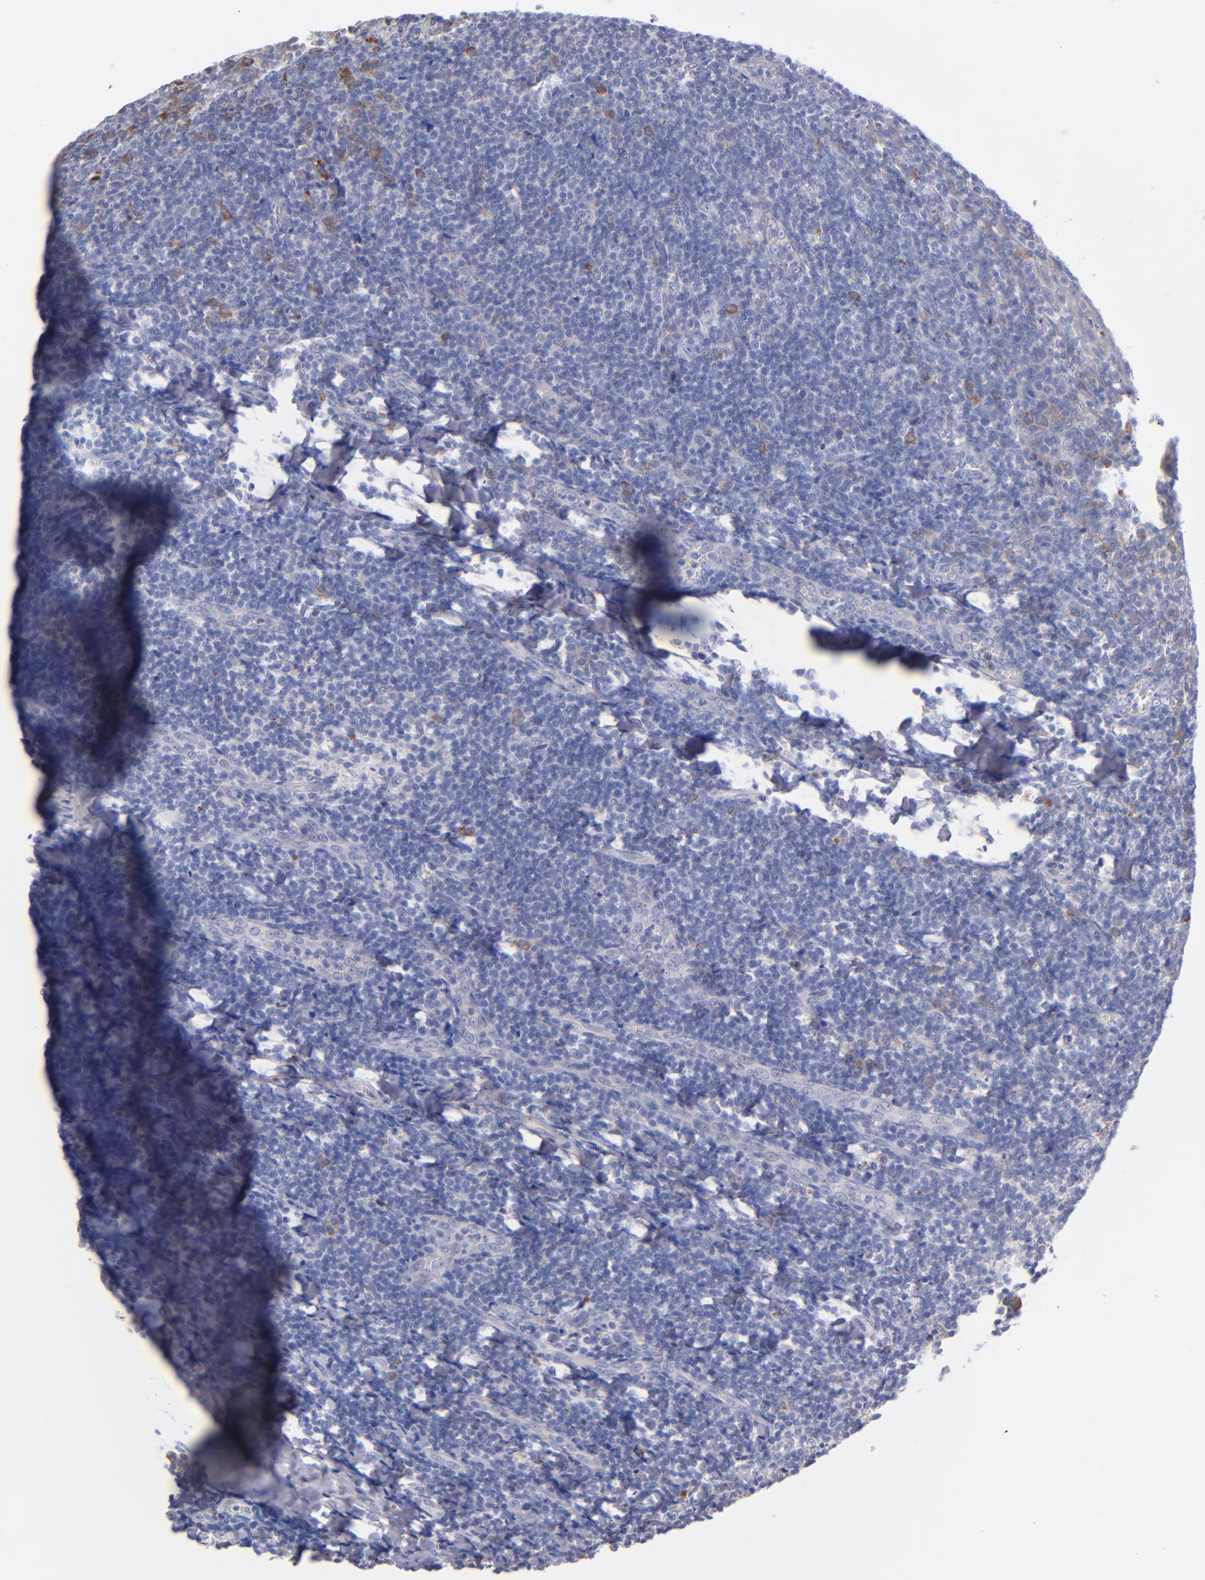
{"staining": {"intensity": "moderate", "quantity": "<25%", "location": "cytoplasmic/membranous"}, "tissue": "tonsil", "cell_type": "Germinal center cells", "image_type": "normal", "snomed": [{"axis": "morphology", "description": "Normal tissue, NOS"}, {"axis": "topography", "description": "Tonsil"}], "caption": "IHC staining of benign tonsil, which displays low levels of moderate cytoplasmic/membranous expression in approximately <25% of germinal center cells indicating moderate cytoplasmic/membranous protein staining. The staining was performed using DAB (brown) for protein detection and nuclei were counterstained in hematoxylin (blue).", "gene": "MFGE8", "patient": {"sex": "male", "age": 31}}